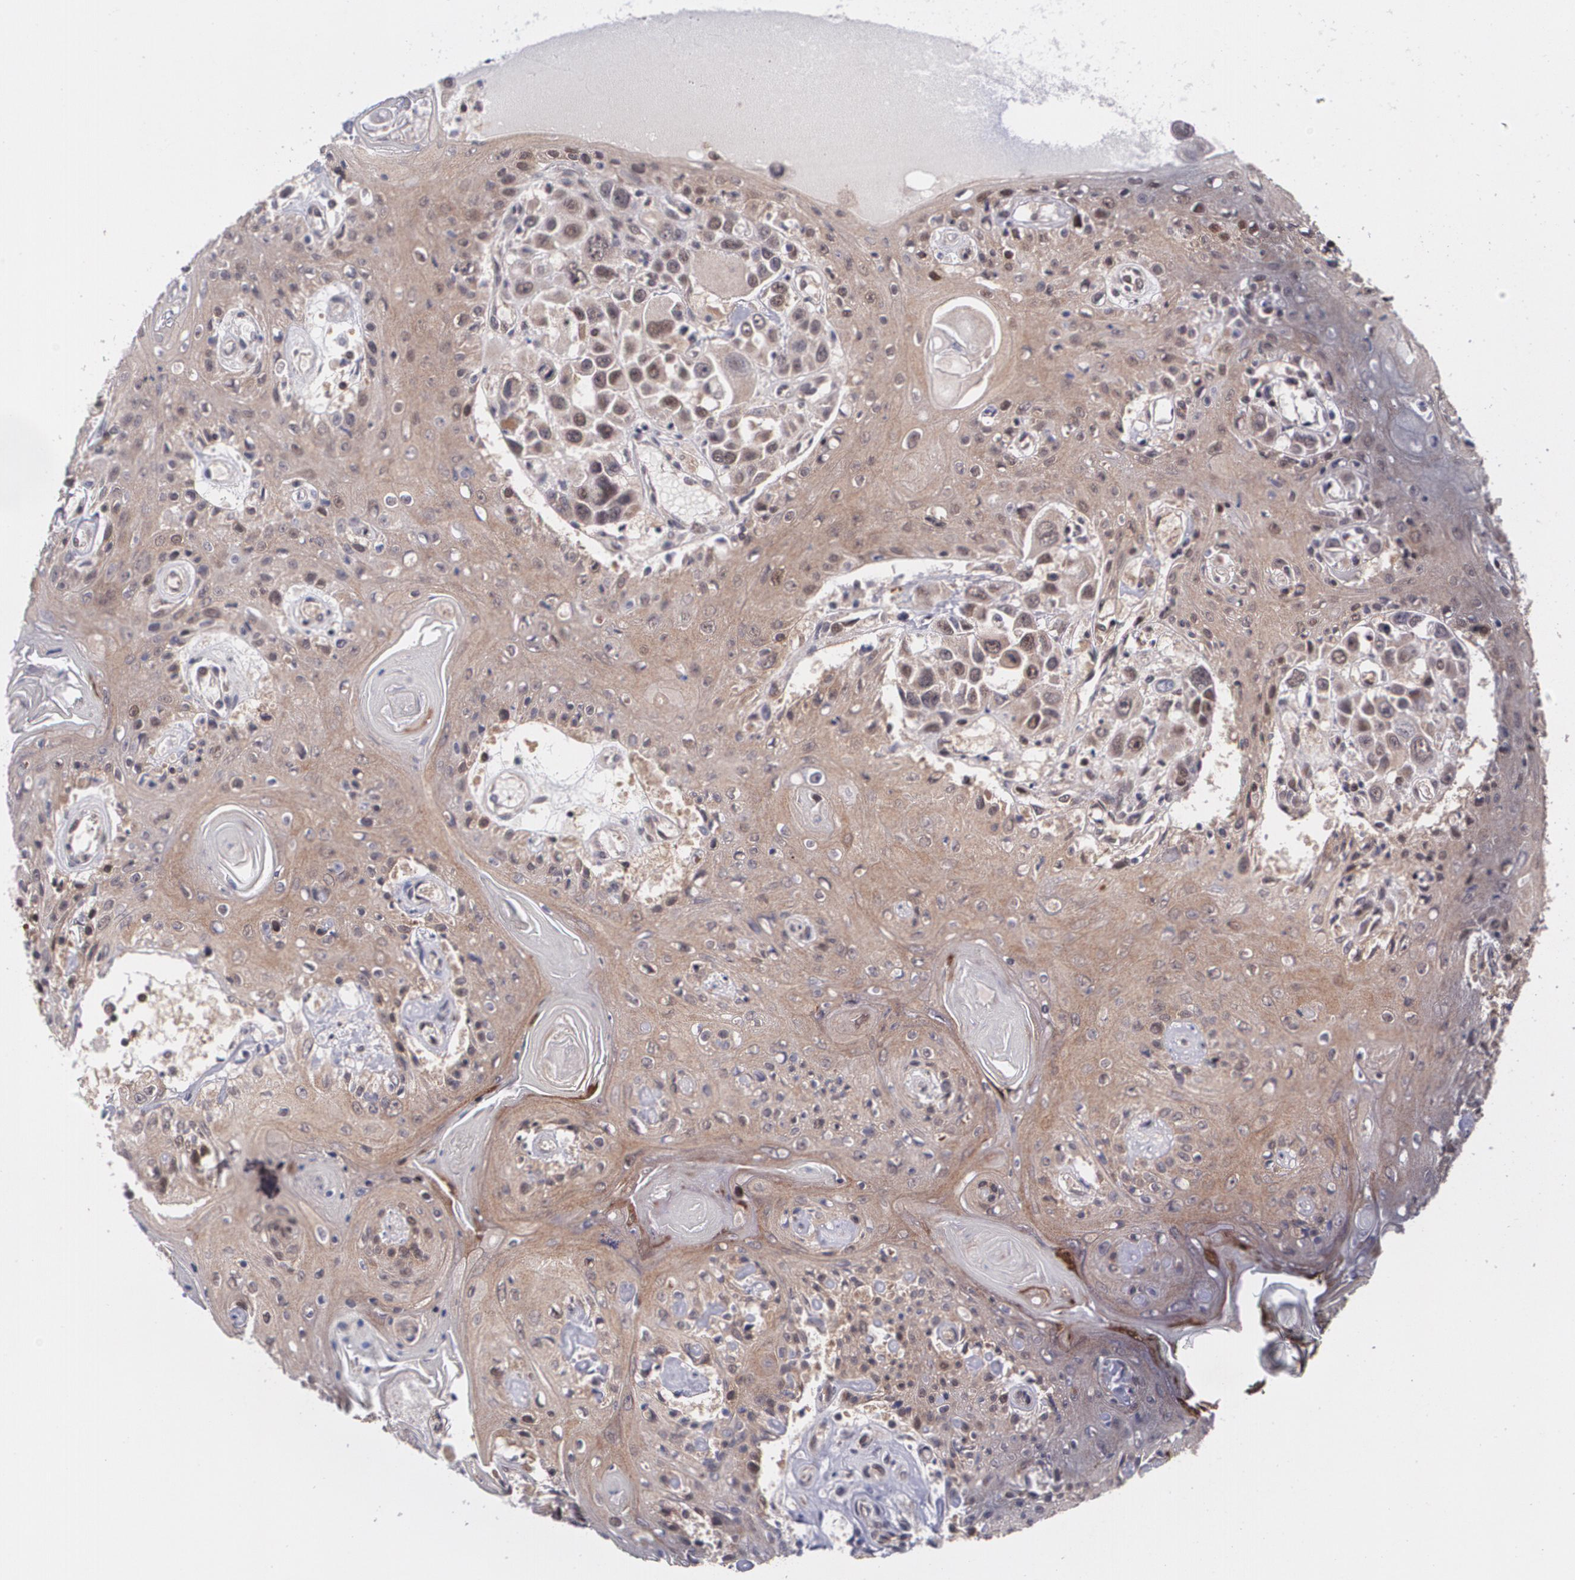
{"staining": {"intensity": "moderate", "quantity": "25%-75%", "location": "cytoplasmic/membranous,nuclear"}, "tissue": "head and neck cancer", "cell_type": "Tumor cells", "image_type": "cancer", "snomed": [{"axis": "morphology", "description": "Squamous cell carcinoma, NOS"}, {"axis": "topography", "description": "Oral tissue"}, {"axis": "topography", "description": "Head-Neck"}], "caption": "Protein staining of head and neck cancer (squamous cell carcinoma) tissue demonstrates moderate cytoplasmic/membranous and nuclear positivity in about 25%-75% of tumor cells.", "gene": "CUL2", "patient": {"sex": "female", "age": 76}}